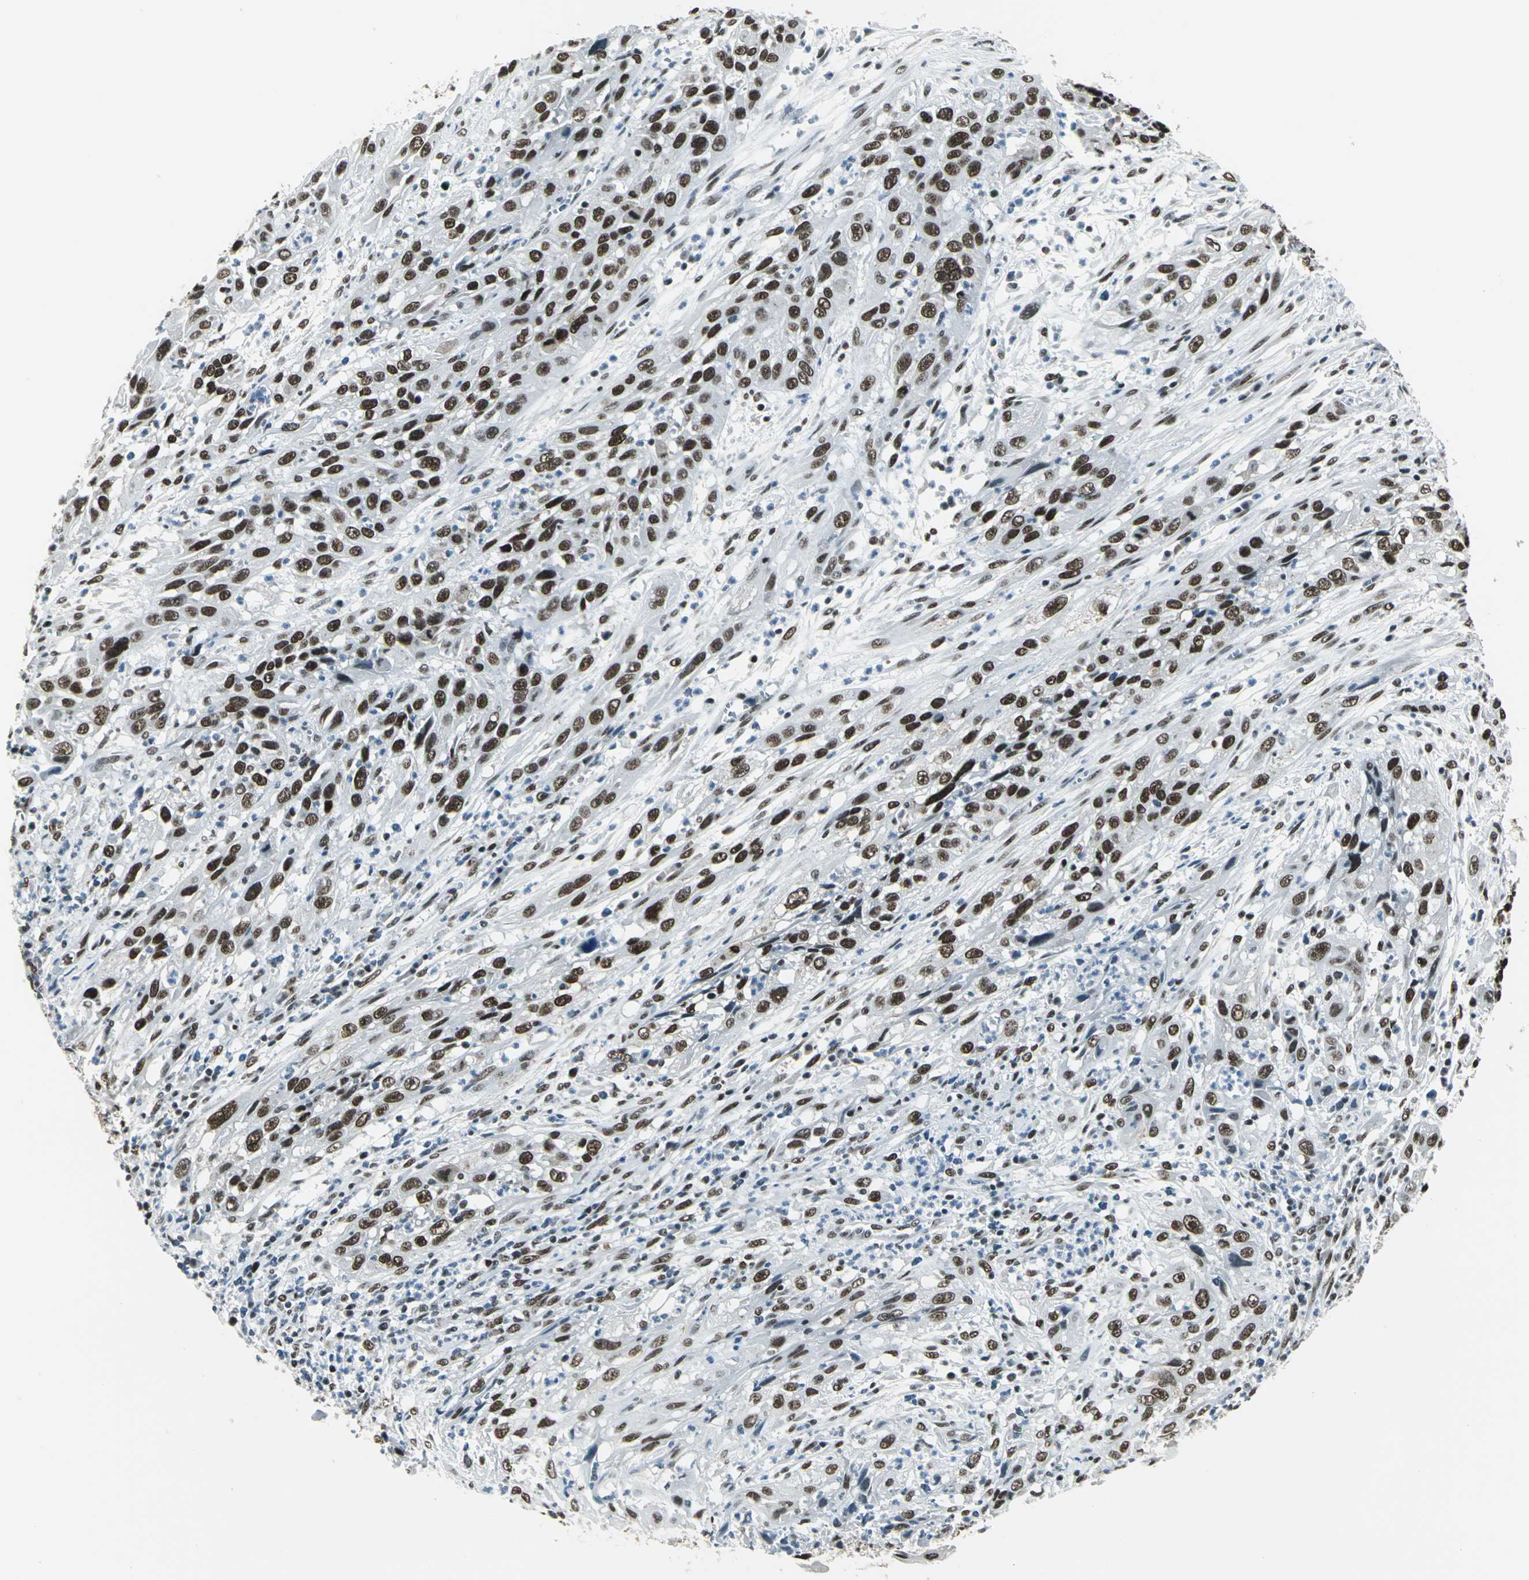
{"staining": {"intensity": "strong", "quantity": ">75%", "location": "nuclear"}, "tissue": "cervical cancer", "cell_type": "Tumor cells", "image_type": "cancer", "snomed": [{"axis": "morphology", "description": "Squamous cell carcinoma, NOS"}, {"axis": "topography", "description": "Cervix"}], "caption": "A high-resolution image shows IHC staining of cervical cancer (squamous cell carcinoma), which reveals strong nuclear staining in approximately >75% of tumor cells.", "gene": "ADNP", "patient": {"sex": "female", "age": 32}}